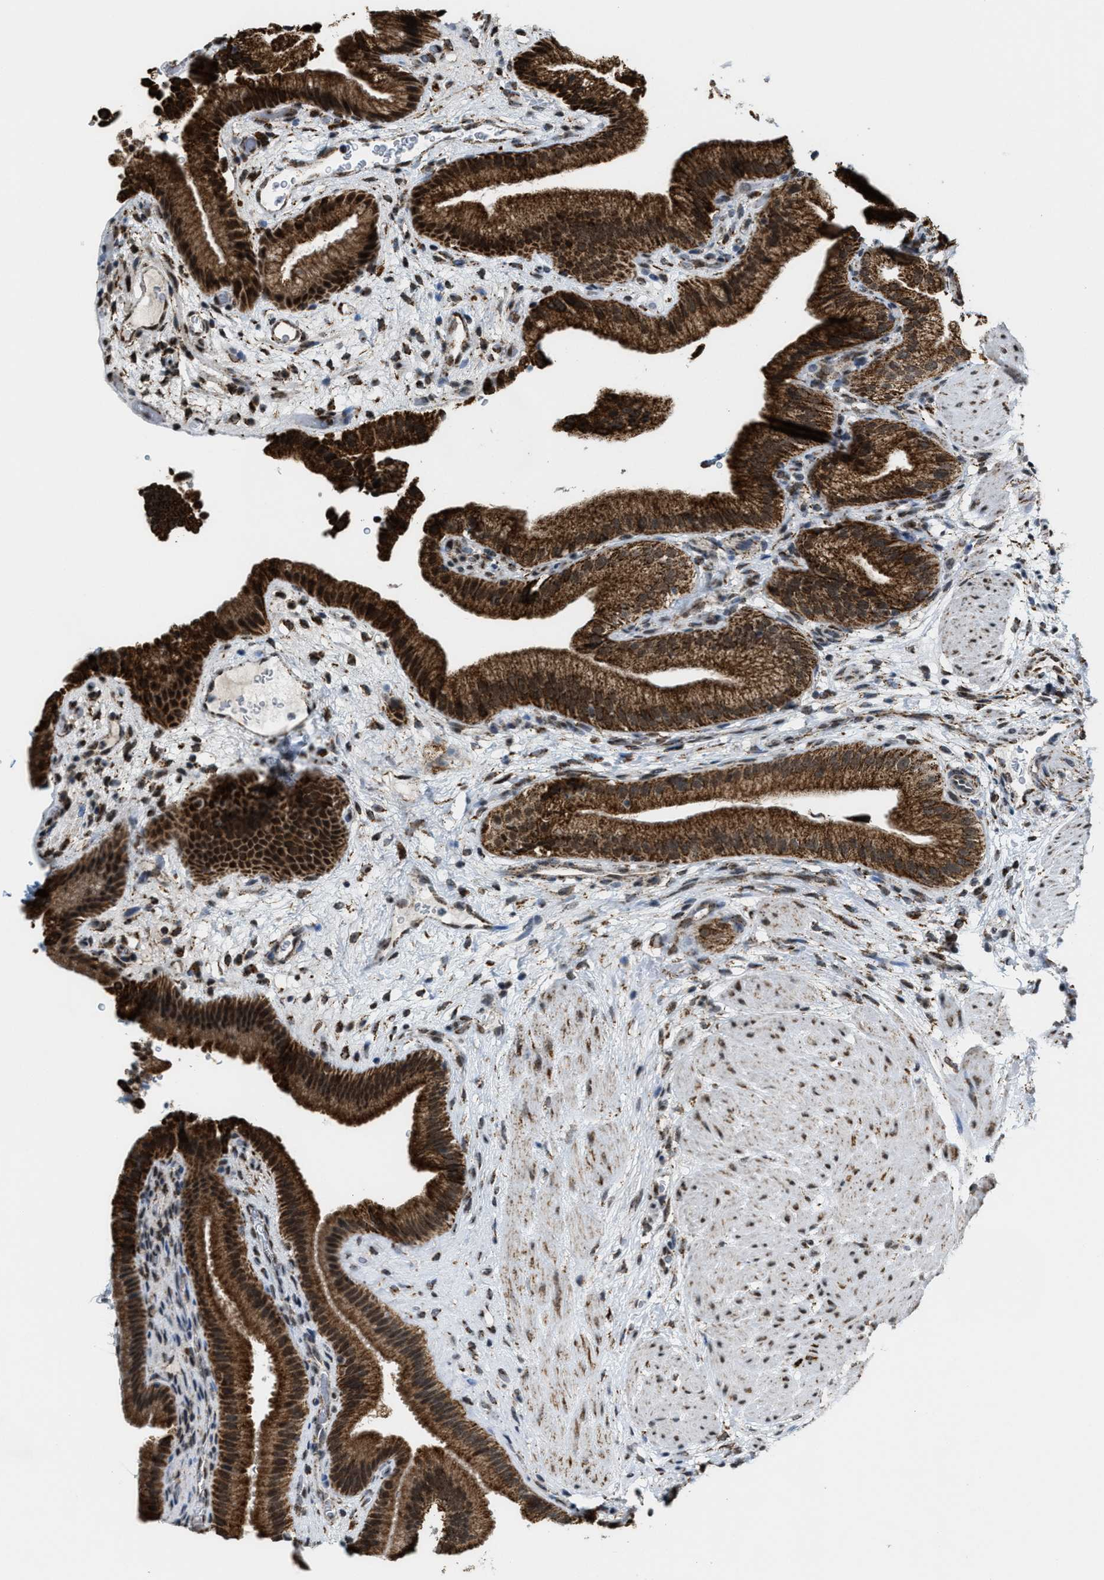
{"staining": {"intensity": "strong", "quantity": ">75%", "location": "cytoplasmic/membranous"}, "tissue": "gallbladder", "cell_type": "Glandular cells", "image_type": "normal", "snomed": [{"axis": "morphology", "description": "Normal tissue, NOS"}, {"axis": "topography", "description": "Gallbladder"}], "caption": "Immunohistochemistry staining of unremarkable gallbladder, which demonstrates high levels of strong cytoplasmic/membranous expression in approximately >75% of glandular cells indicating strong cytoplasmic/membranous protein expression. The staining was performed using DAB (3,3'-diaminobenzidine) (brown) for protein detection and nuclei were counterstained in hematoxylin (blue).", "gene": "HIBADH", "patient": {"sex": "male", "age": 49}}